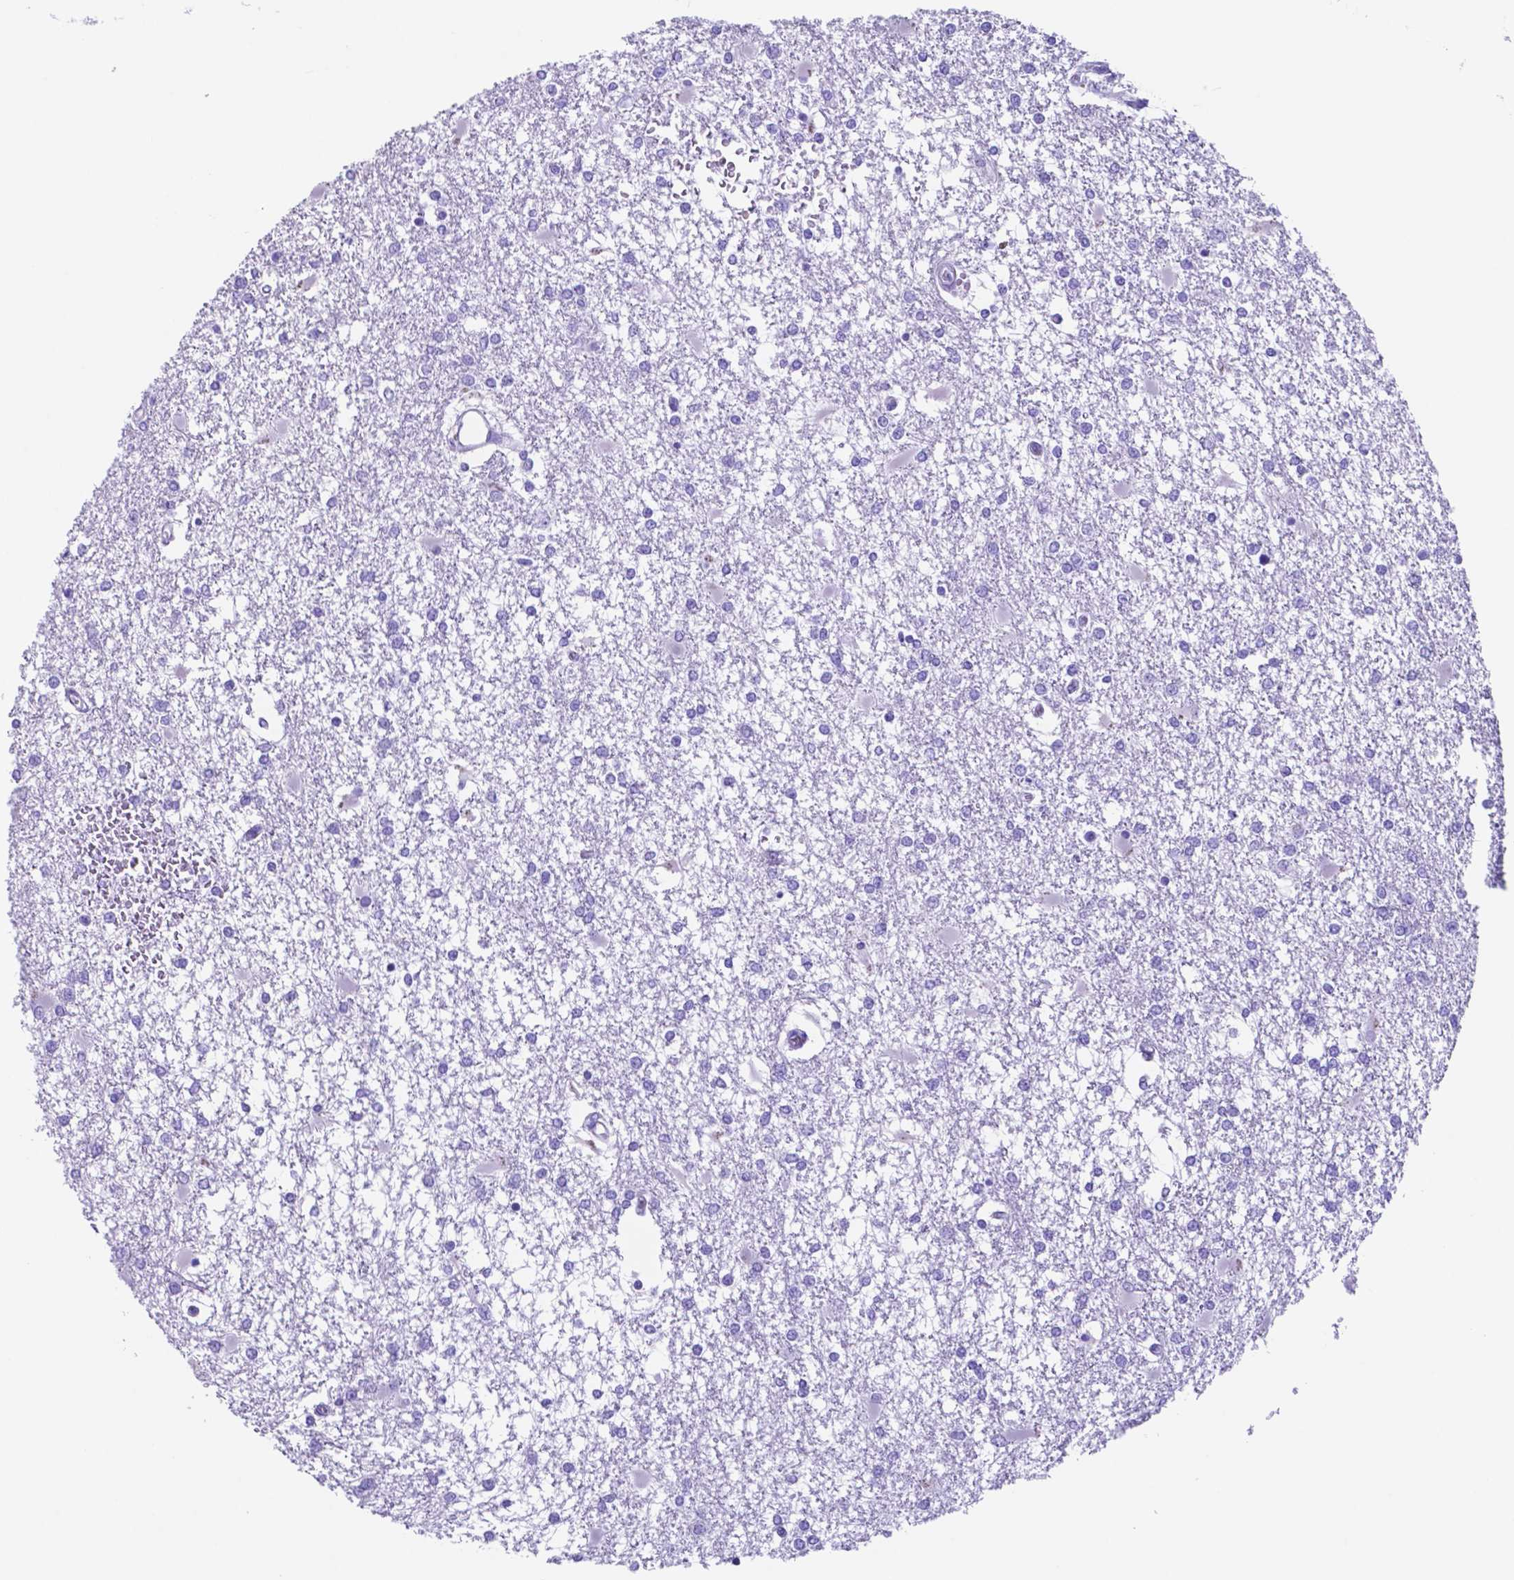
{"staining": {"intensity": "negative", "quantity": "none", "location": "none"}, "tissue": "glioma", "cell_type": "Tumor cells", "image_type": "cancer", "snomed": [{"axis": "morphology", "description": "Glioma, malignant, High grade"}, {"axis": "topography", "description": "Cerebral cortex"}], "caption": "Tumor cells are negative for protein expression in human glioma.", "gene": "DNAAF8", "patient": {"sex": "male", "age": 79}}